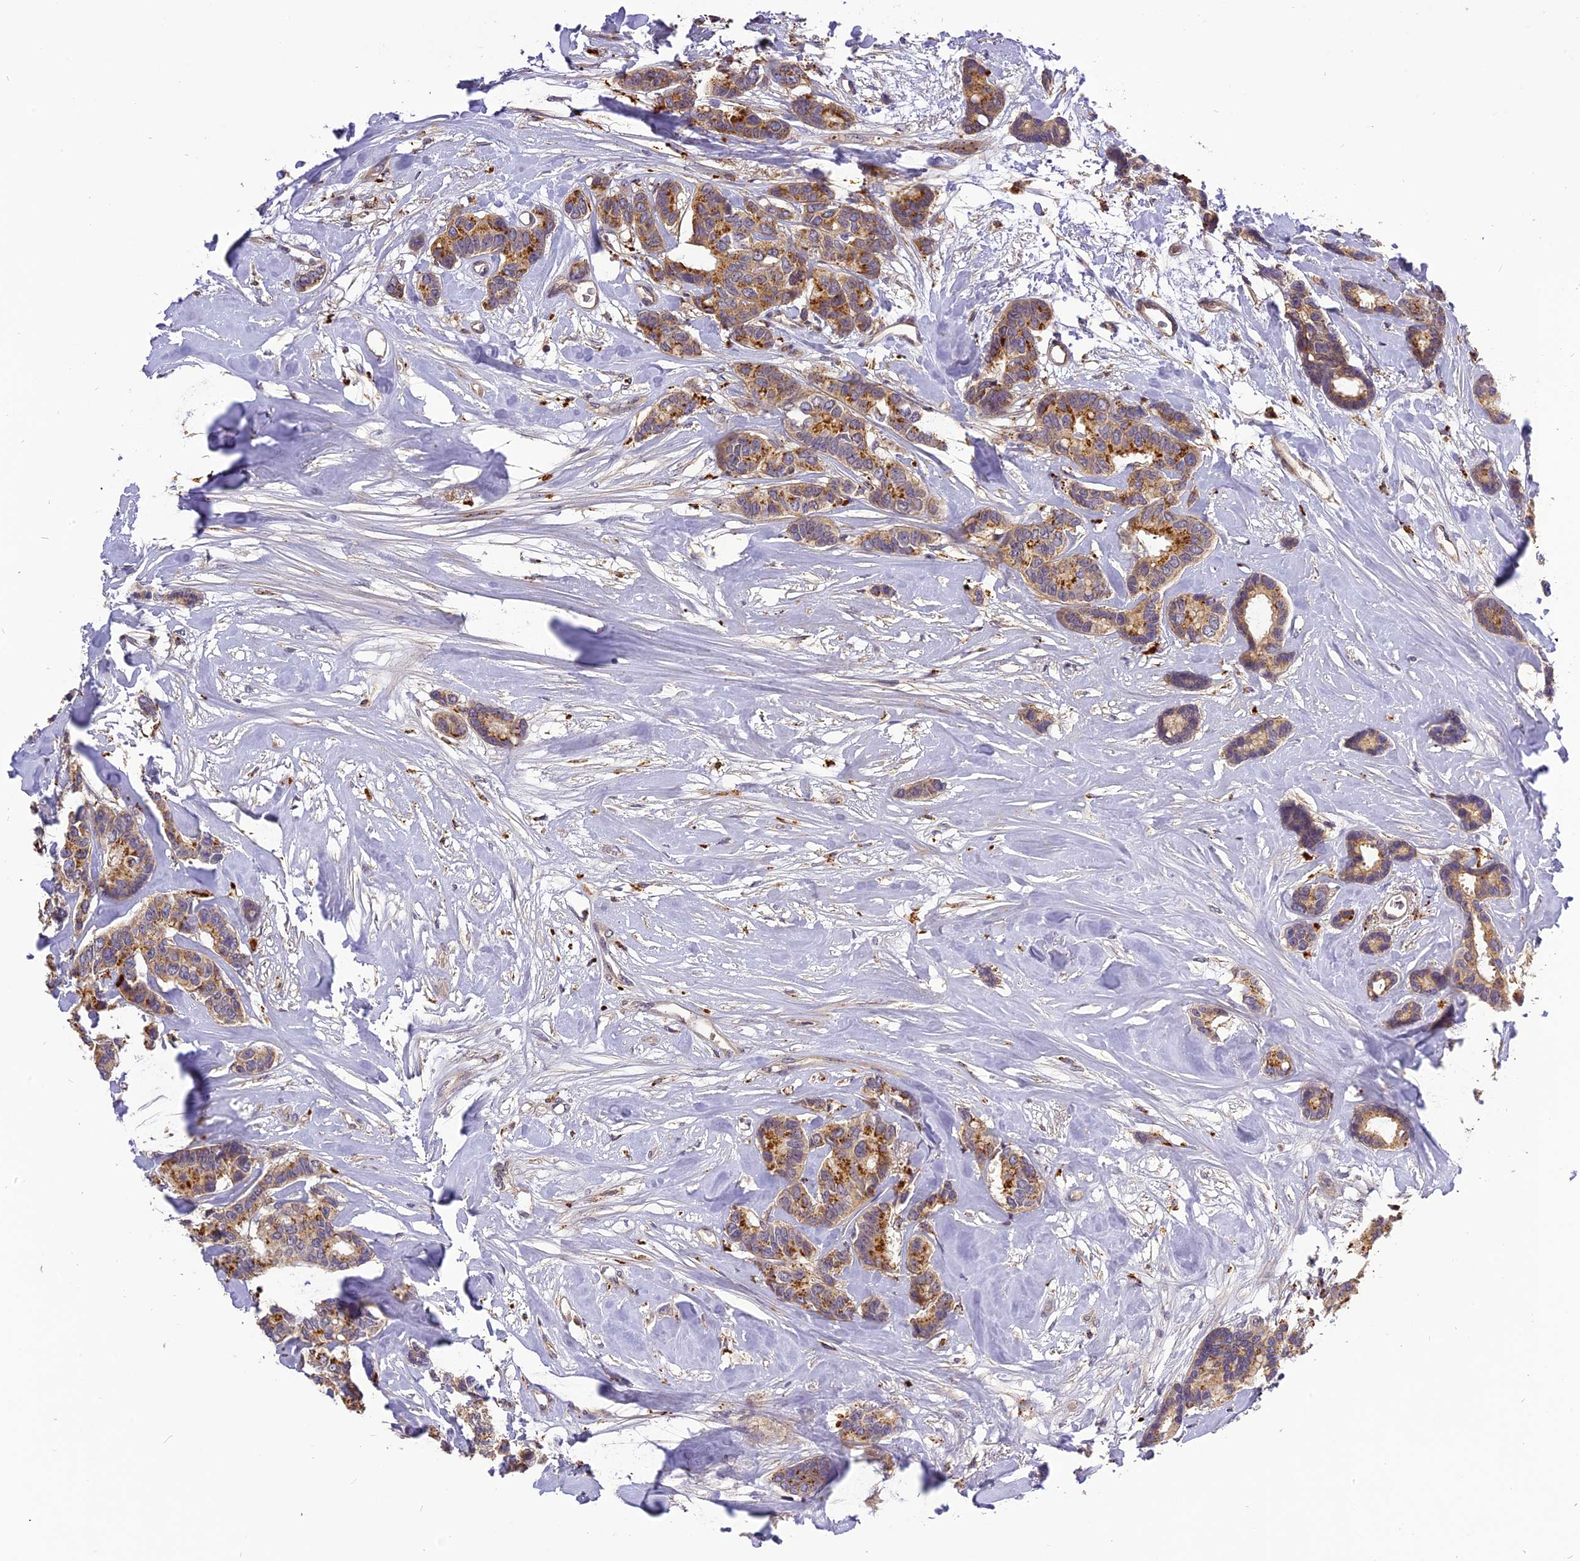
{"staining": {"intensity": "moderate", "quantity": ">75%", "location": "cytoplasmic/membranous"}, "tissue": "breast cancer", "cell_type": "Tumor cells", "image_type": "cancer", "snomed": [{"axis": "morphology", "description": "Duct carcinoma"}, {"axis": "topography", "description": "Breast"}], "caption": "Moderate cytoplasmic/membranous expression is identified in approximately >75% of tumor cells in breast cancer.", "gene": "FNIP2", "patient": {"sex": "female", "age": 87}}